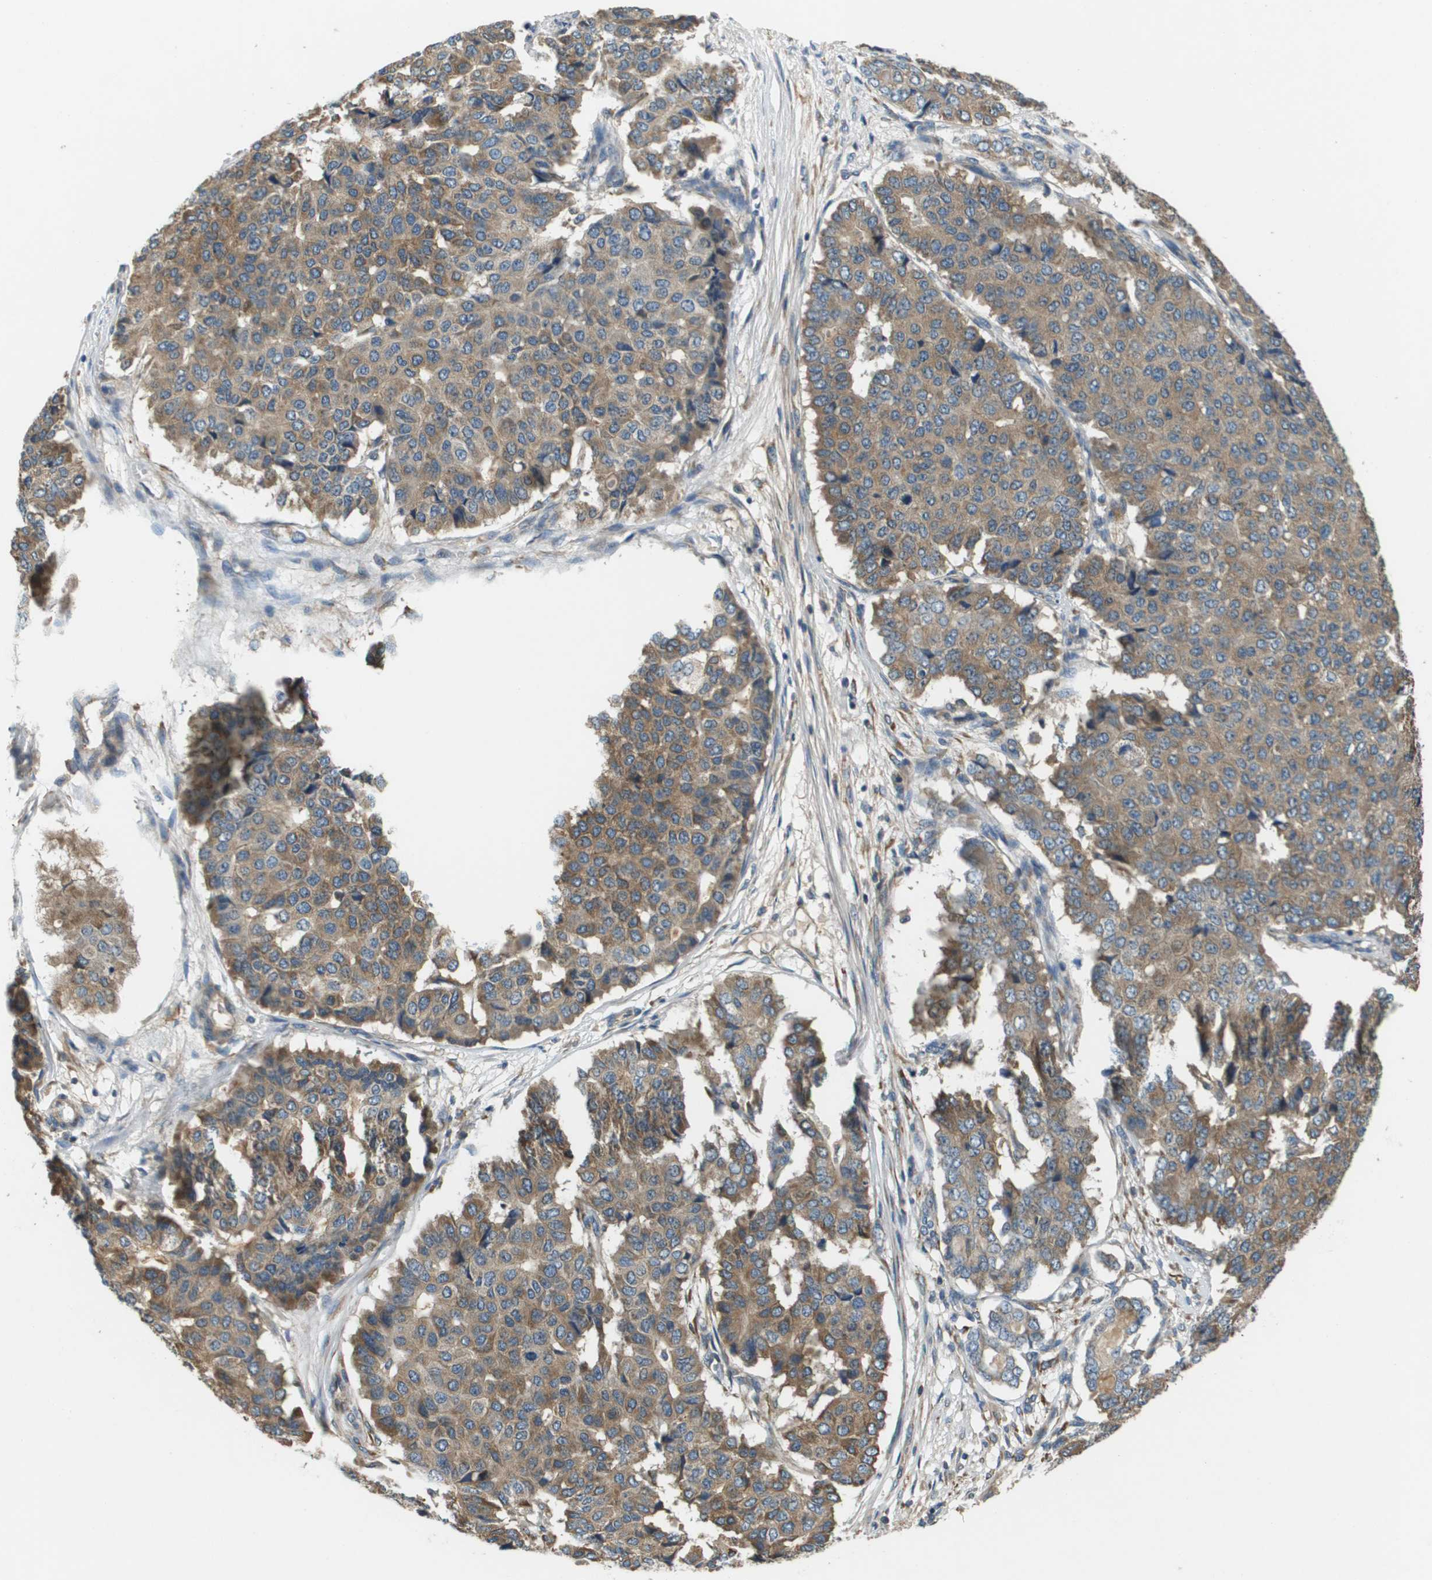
{"staining": {"intensity": "moderate", "quantity": ">75%", "location": "cytoplasmic/membranous"}, "tissue": "pancreatic cancer", "cell_type": "Tumor cells", "image_type": "cancer", "snomed": [{"axis": "morphology", "description": "Adenocarcinoma, NOS"}, {"axis": "topography", "description": "Pancreas"}], "caption": "Adenocarcinoma (pancreatic) stained for a protein exhibits moderate cytoplasmic/membranous positivity in tumor cells.", "gene": "SAMSN1", "patient": {"sex": "male", "age": 50}}